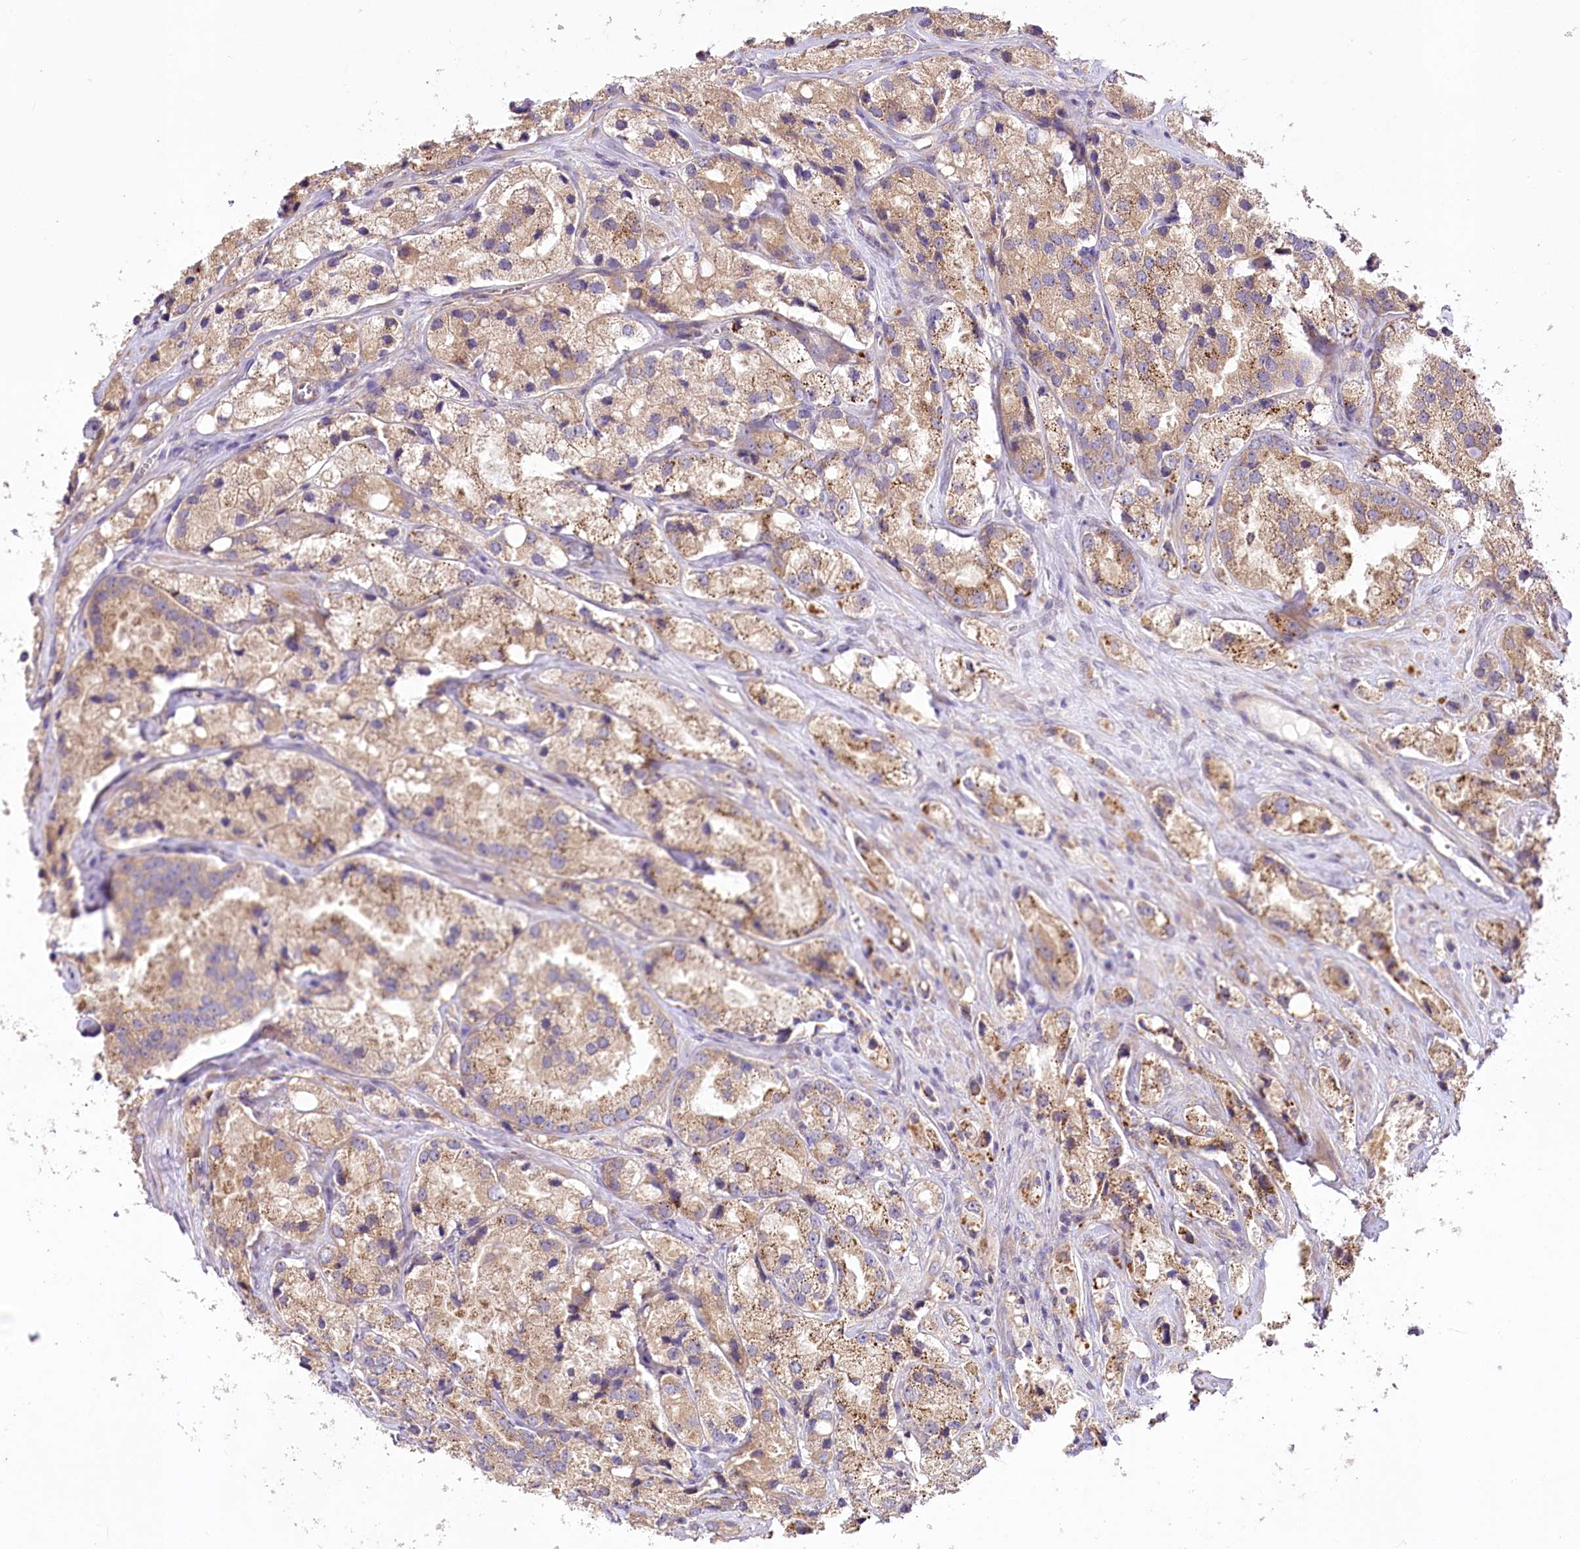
{"staining": {"intensity": "moderate", "quantity": "25%-75%", "location": "cytoplasmic/membranous"}, "tissue": "prostate cancer", "cell_type": "Tumor cells", "image_type": "cancer", "snomed": [{"axis": "morphology", "description": "Adenocarcinoma, High grade"}, {"axis": "topography", "description": "Prostate"}], "caption": "Approximately 25%-75% of tumor cells in high-grade adenocarcinoma (prostate) display moderate cytoplasmic/membranous protein staining as visualized by brown immunohistochemical staining.", "gene": "PYROXD1", "patient": {"sex": "male", "age": 66}}